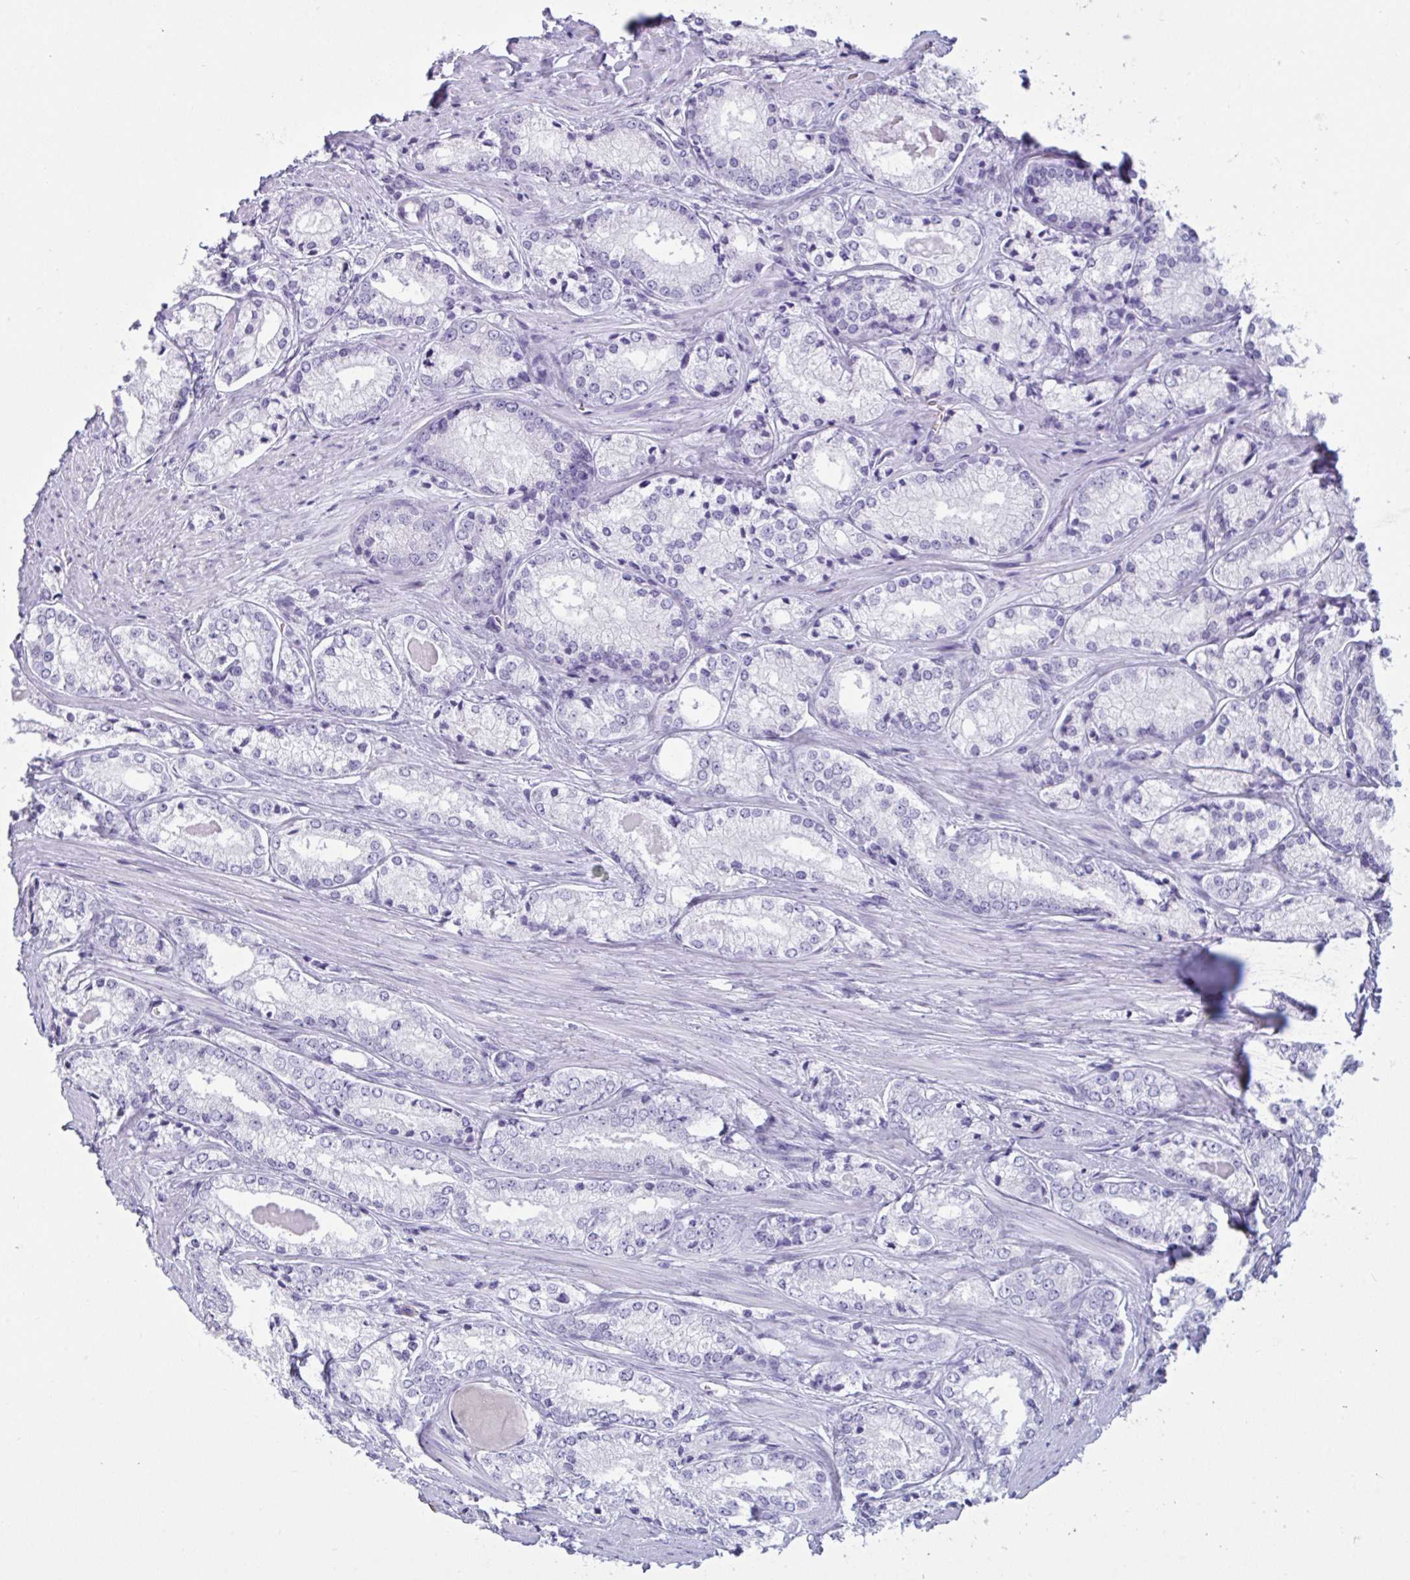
{"staining": {"intensity": "negative", "quantity": "none", "location": "none"}, "tissue": "prostate cancer", "cell_type": "Tumor cells", "image_type": "cancer", "snomed": [{"axis": "morphology", "description": "Adenocarcinoma, NOS"}, {"axis": "morphology", "description": "Adenocarcinoma, Low grade"}, {"axis": "topography", "description": "Prostate"}], "caption": "Human prostate adenocarcinoma (low-grade) stained for a protein using immunohistochemistry (IHC) shows no staining in tumor cells.", "gene": "SLC2A1", "patient": {"sex": "male", "age": 68}}